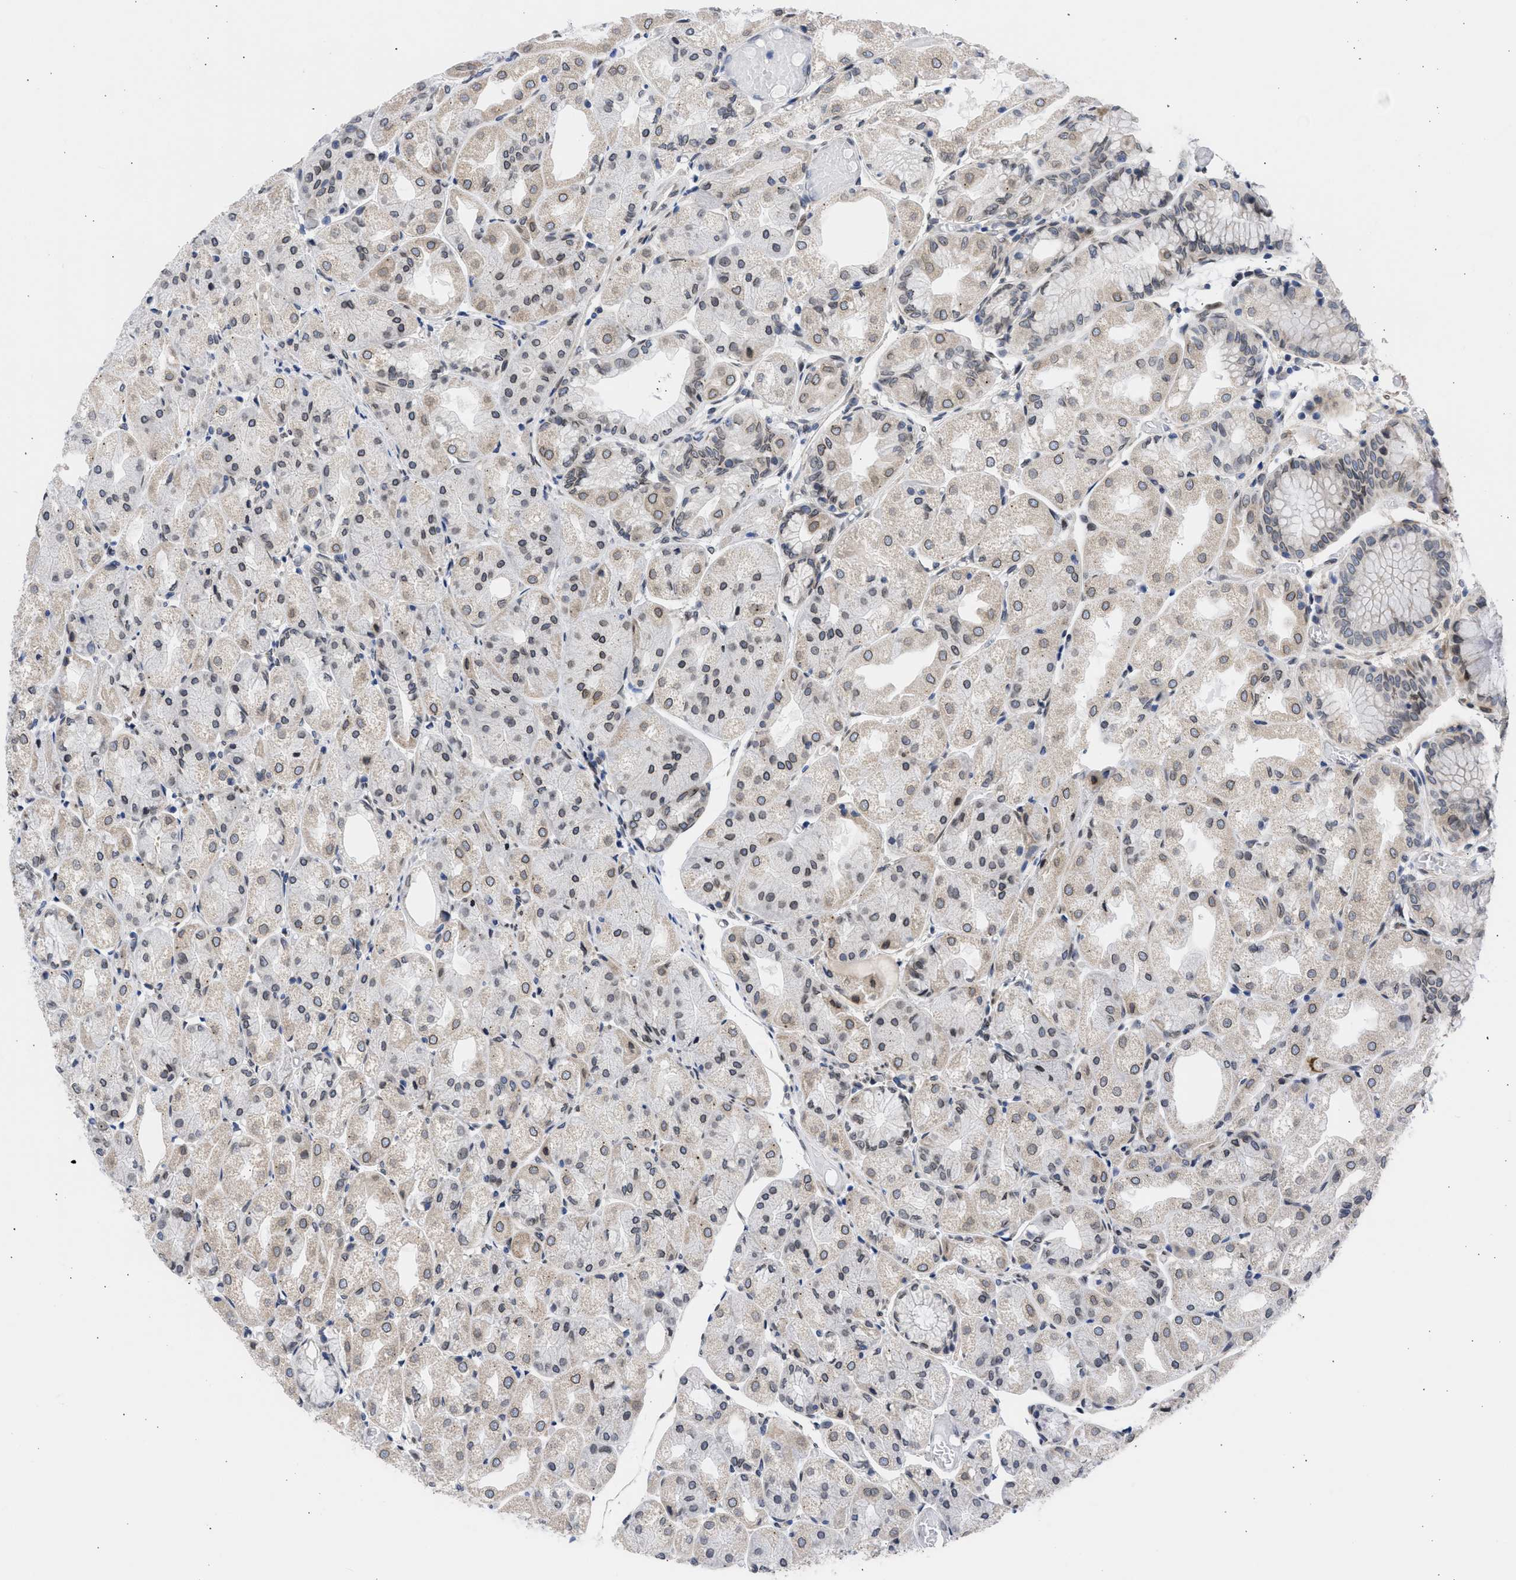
{"staining": {"intensity": "moderate", "quantity": "<25%", "location": "nuclear"}, "tissue": "stomach", "cell_type": "Glandular cells", "image_type": "normal", "snomed": [{"axis": "morphology", "description": "Normal tissue, NOS"}, {"axis": "topography", "description": "Stomach, upper"}], "caption": "Moderate nuclear protein positivity is seen in approximately <25% of glandular cells in stomach.", "gene": "NUP35", "patient": {"sex": "male", "age": 72}}